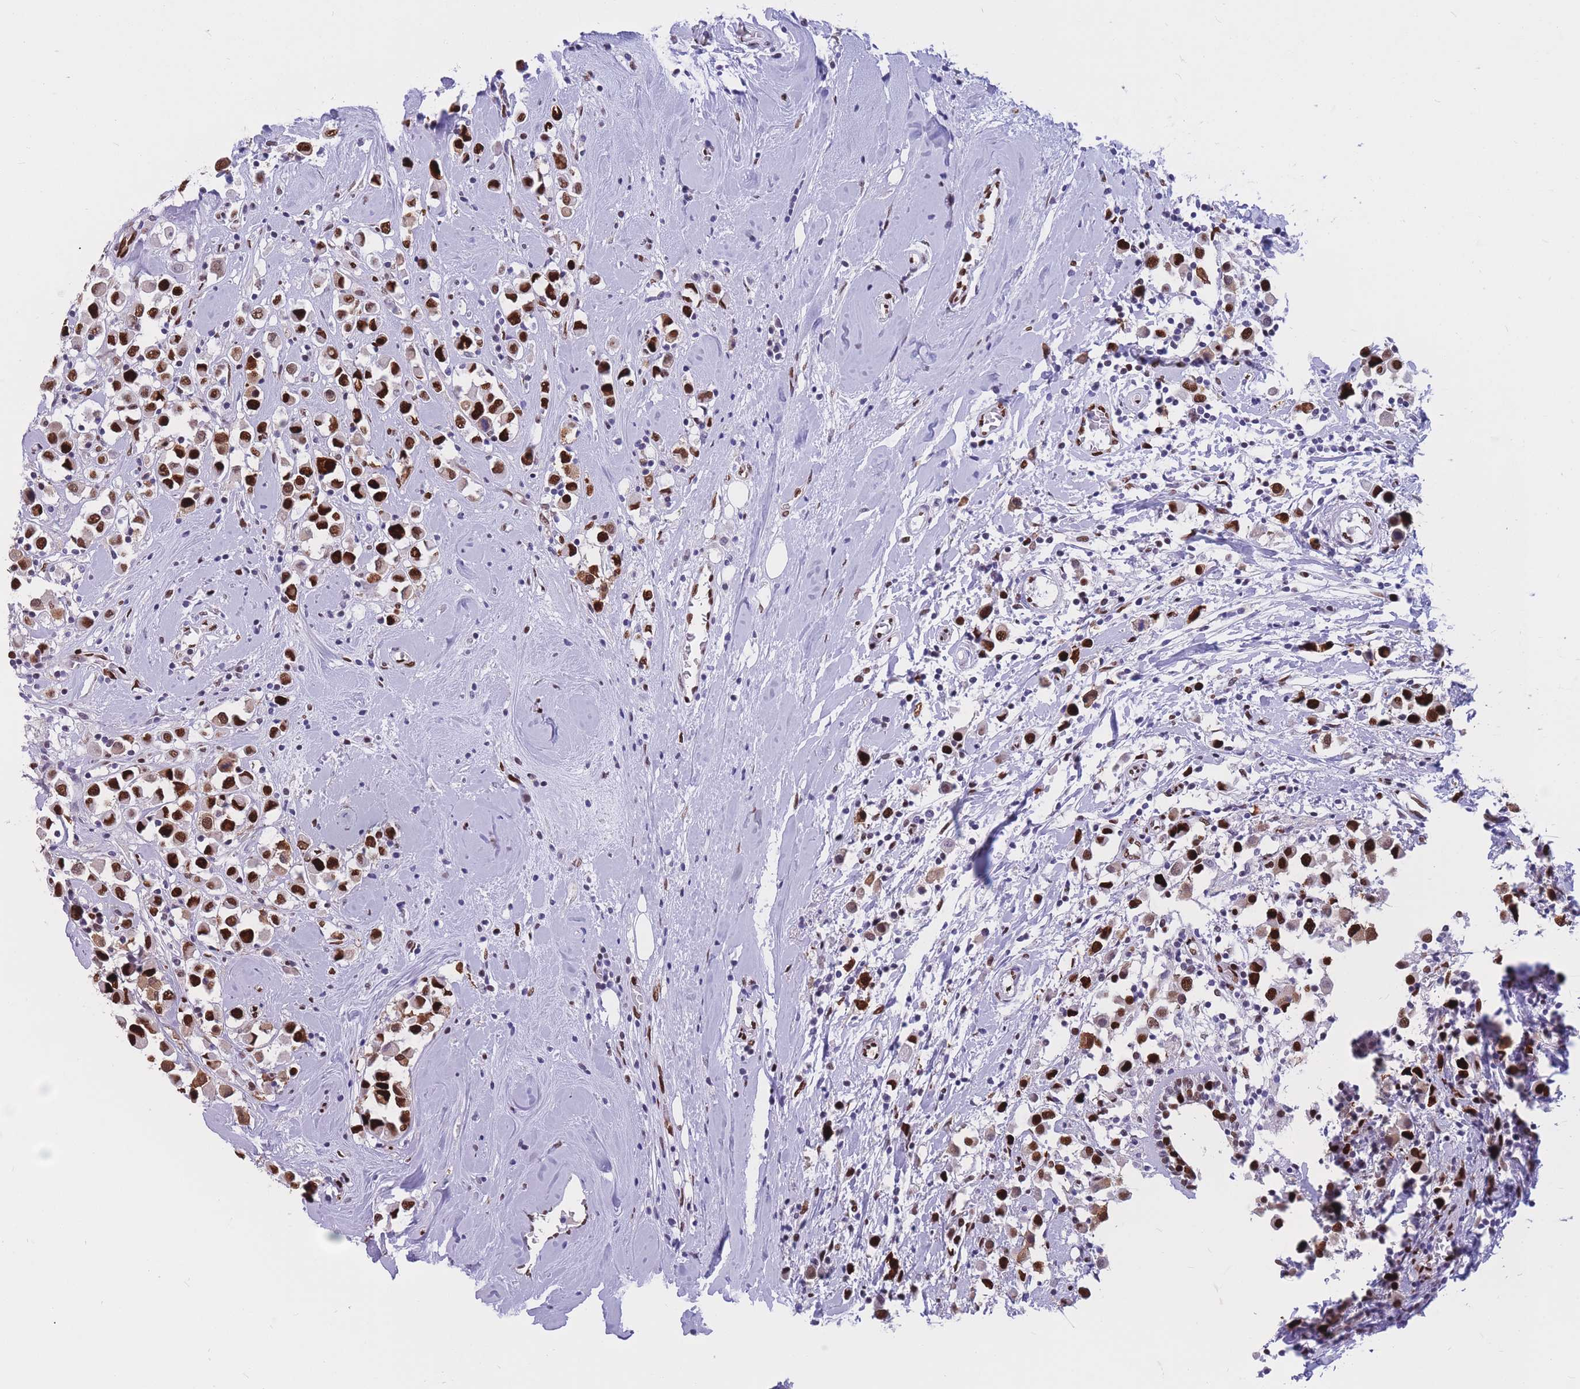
{"staining": {"intensity": "strong", "quantity": ">75%", "location": "nuclear"}, "tissue": "breast cancer", "cell_type": "Tumor cells", "image_type": "cancer", "snomed": [{"axis": "morphology", "description": "Duct carcinoma"}, {"axis": "topography", "description": "Breast"}], "caption": "Immunohistochemistry (IHC) of human intraductal carcinoma (breast) demonstrates high levels of strong nuclear staining in about >75% of tumor cells.", "gene": "NASP", "patient": {"sex": "female", "age": 61}}